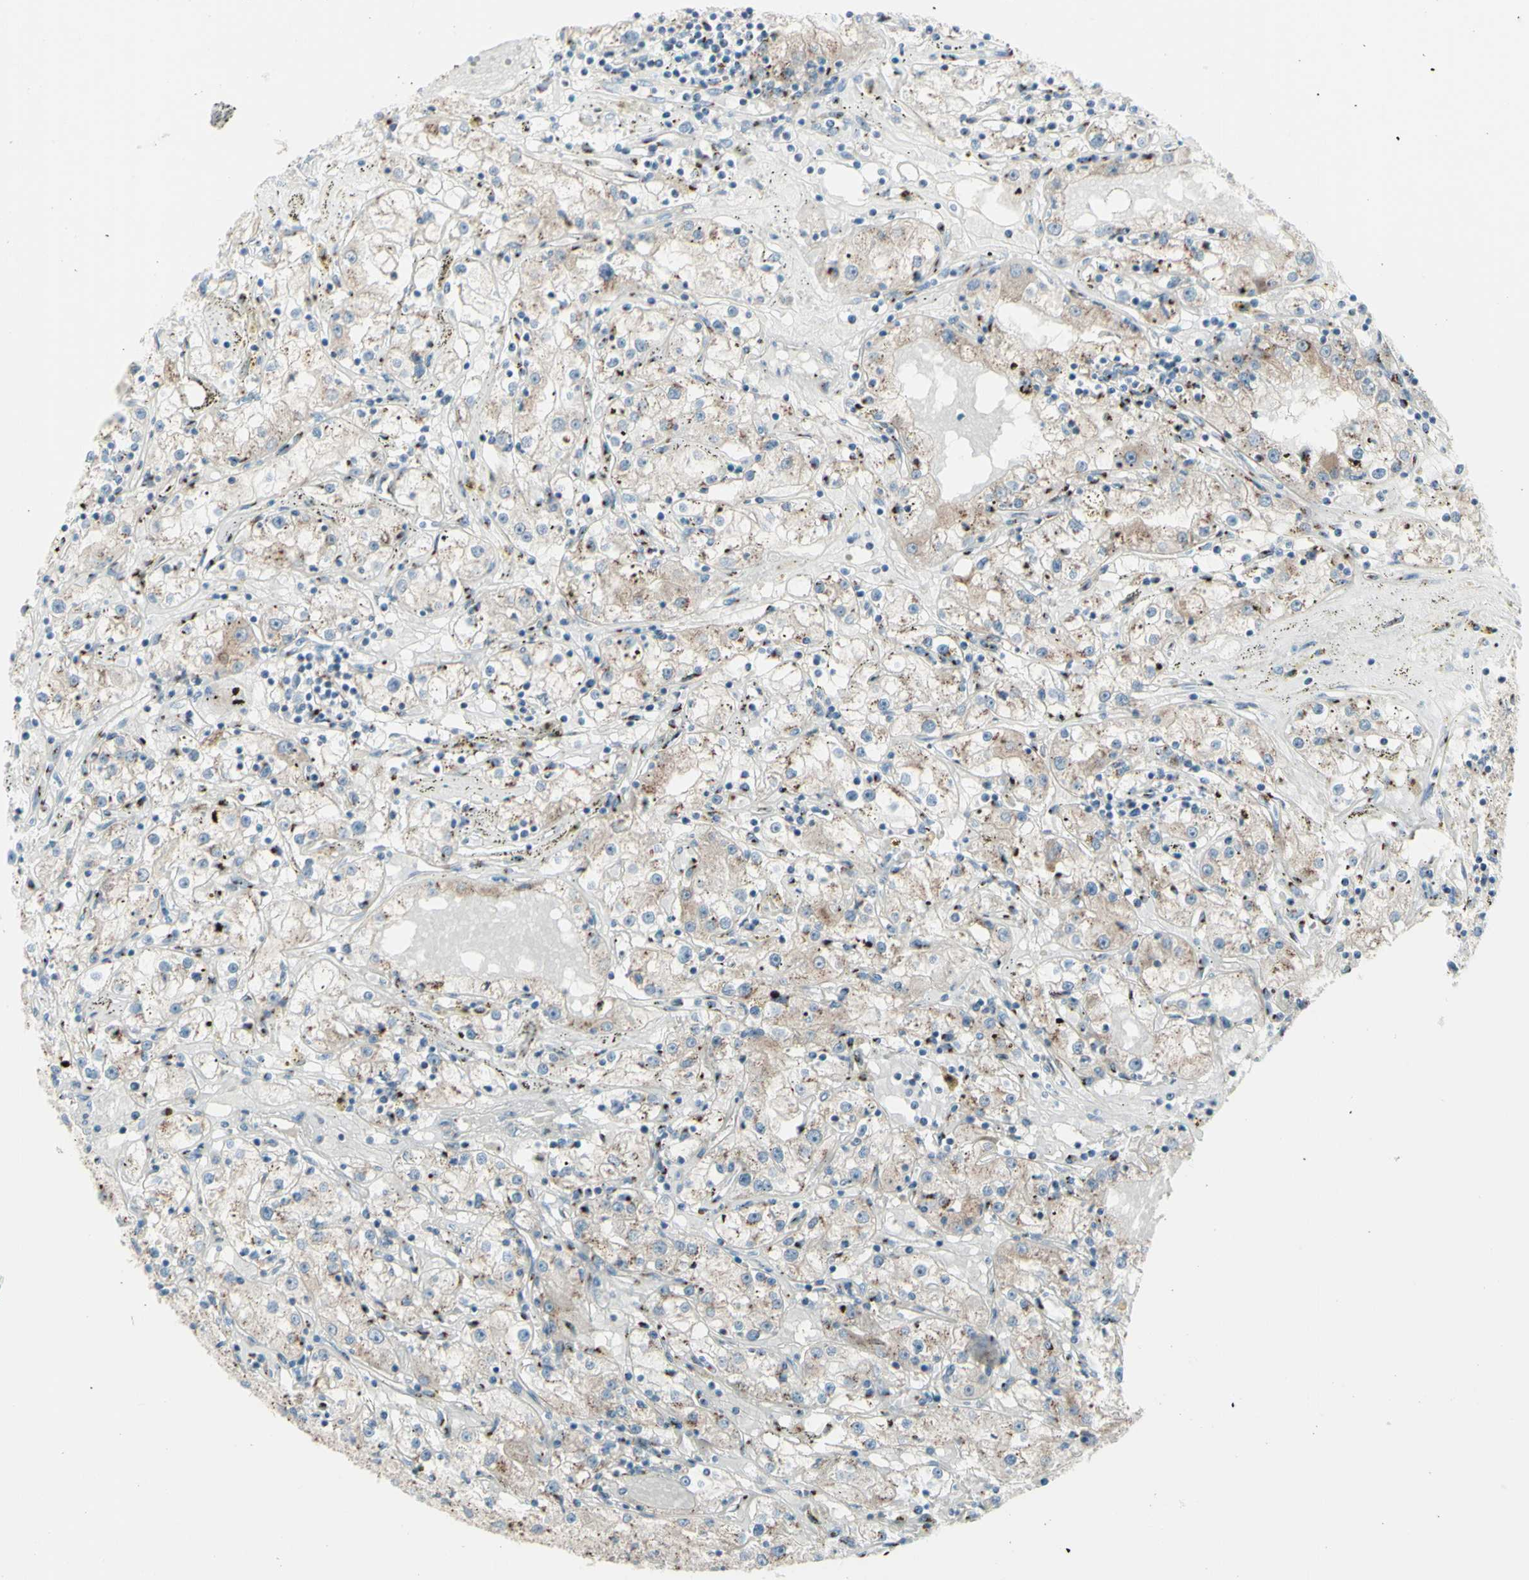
{"staining": {"intensity": "weak", "quantity": "25%-75%", "location": "cytoplasmic/membranous"}, "tissue": "renal cancer", "cell_type": "Tumor cells", "image_type": "cancer", "snomed": [{"axis": "morphology", "description": "Adenocarcinoma, NOS"}, {"axis": "topography", "description": "Kidney"}], "caption": "Immunohistochemical staining of human adenocarcinoma (renal) displays weak cytoplasmic/membranous protein staining in about 25%-75% of tumor cells.", "gene": "B4GALT1", "patient": {"sex": "male", "age": 56}}